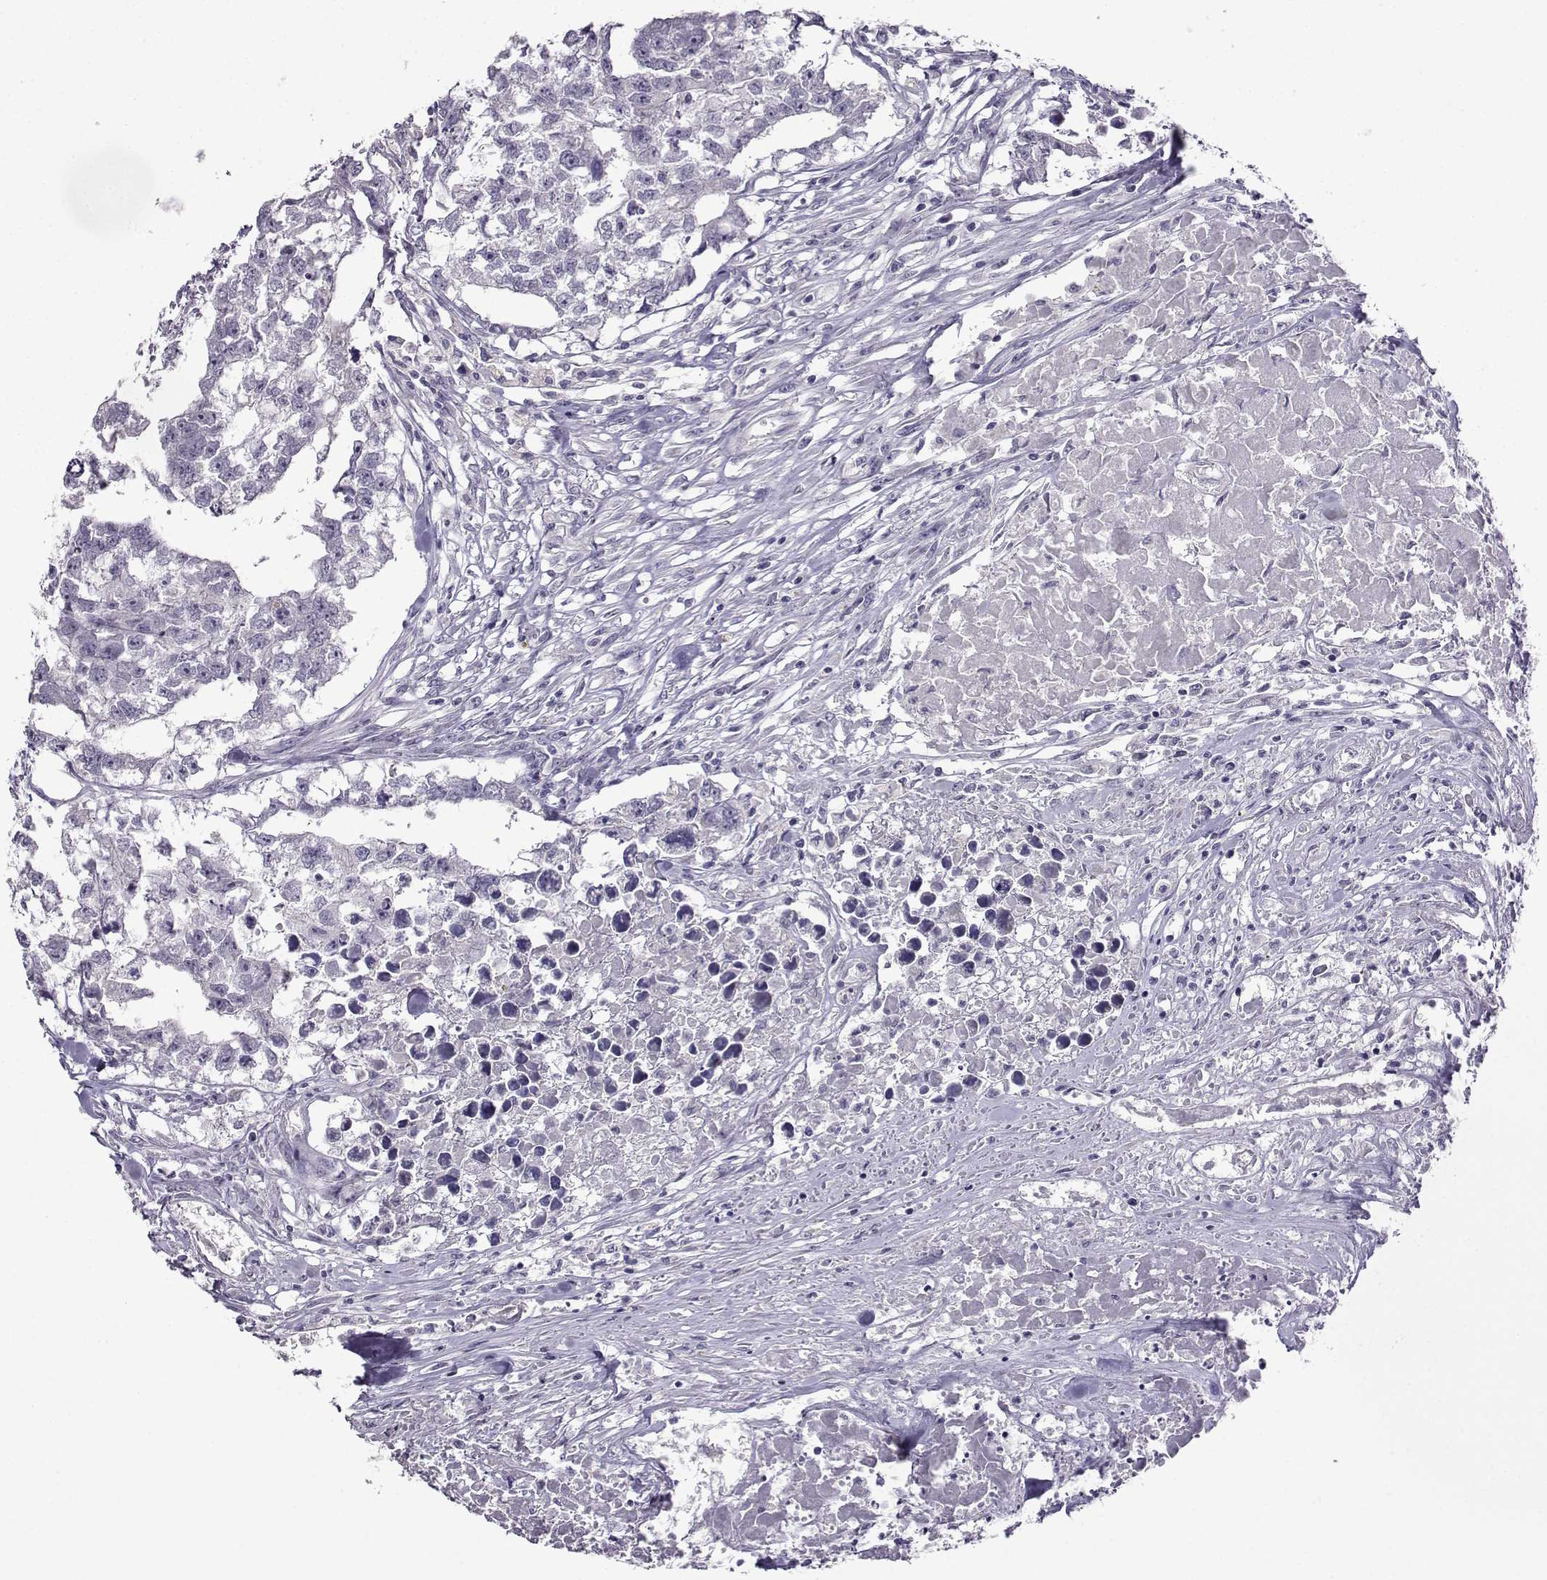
{"staining": {"intensity": "negative", "quantity": "none", "location": "none"}, "tissue": "testis cancer", "cell_type": "Tumor cells", "image_type": "cancer", "snomed": [{"axis": "morphology", "description": "Carcinoma, Embryonal, NOS"}, {"axis": "morphology", "description": "Teratoma, malignant, NOS"}, {"axis": "topography", "description": "Testis"}], "caption": "Micrograph shows no protein positivity in tumor cells of testis cancer (embryonal carcinoma) tissue.", "gene": "CRYBB1", "patient": {"sex": "male", "age": 44}}